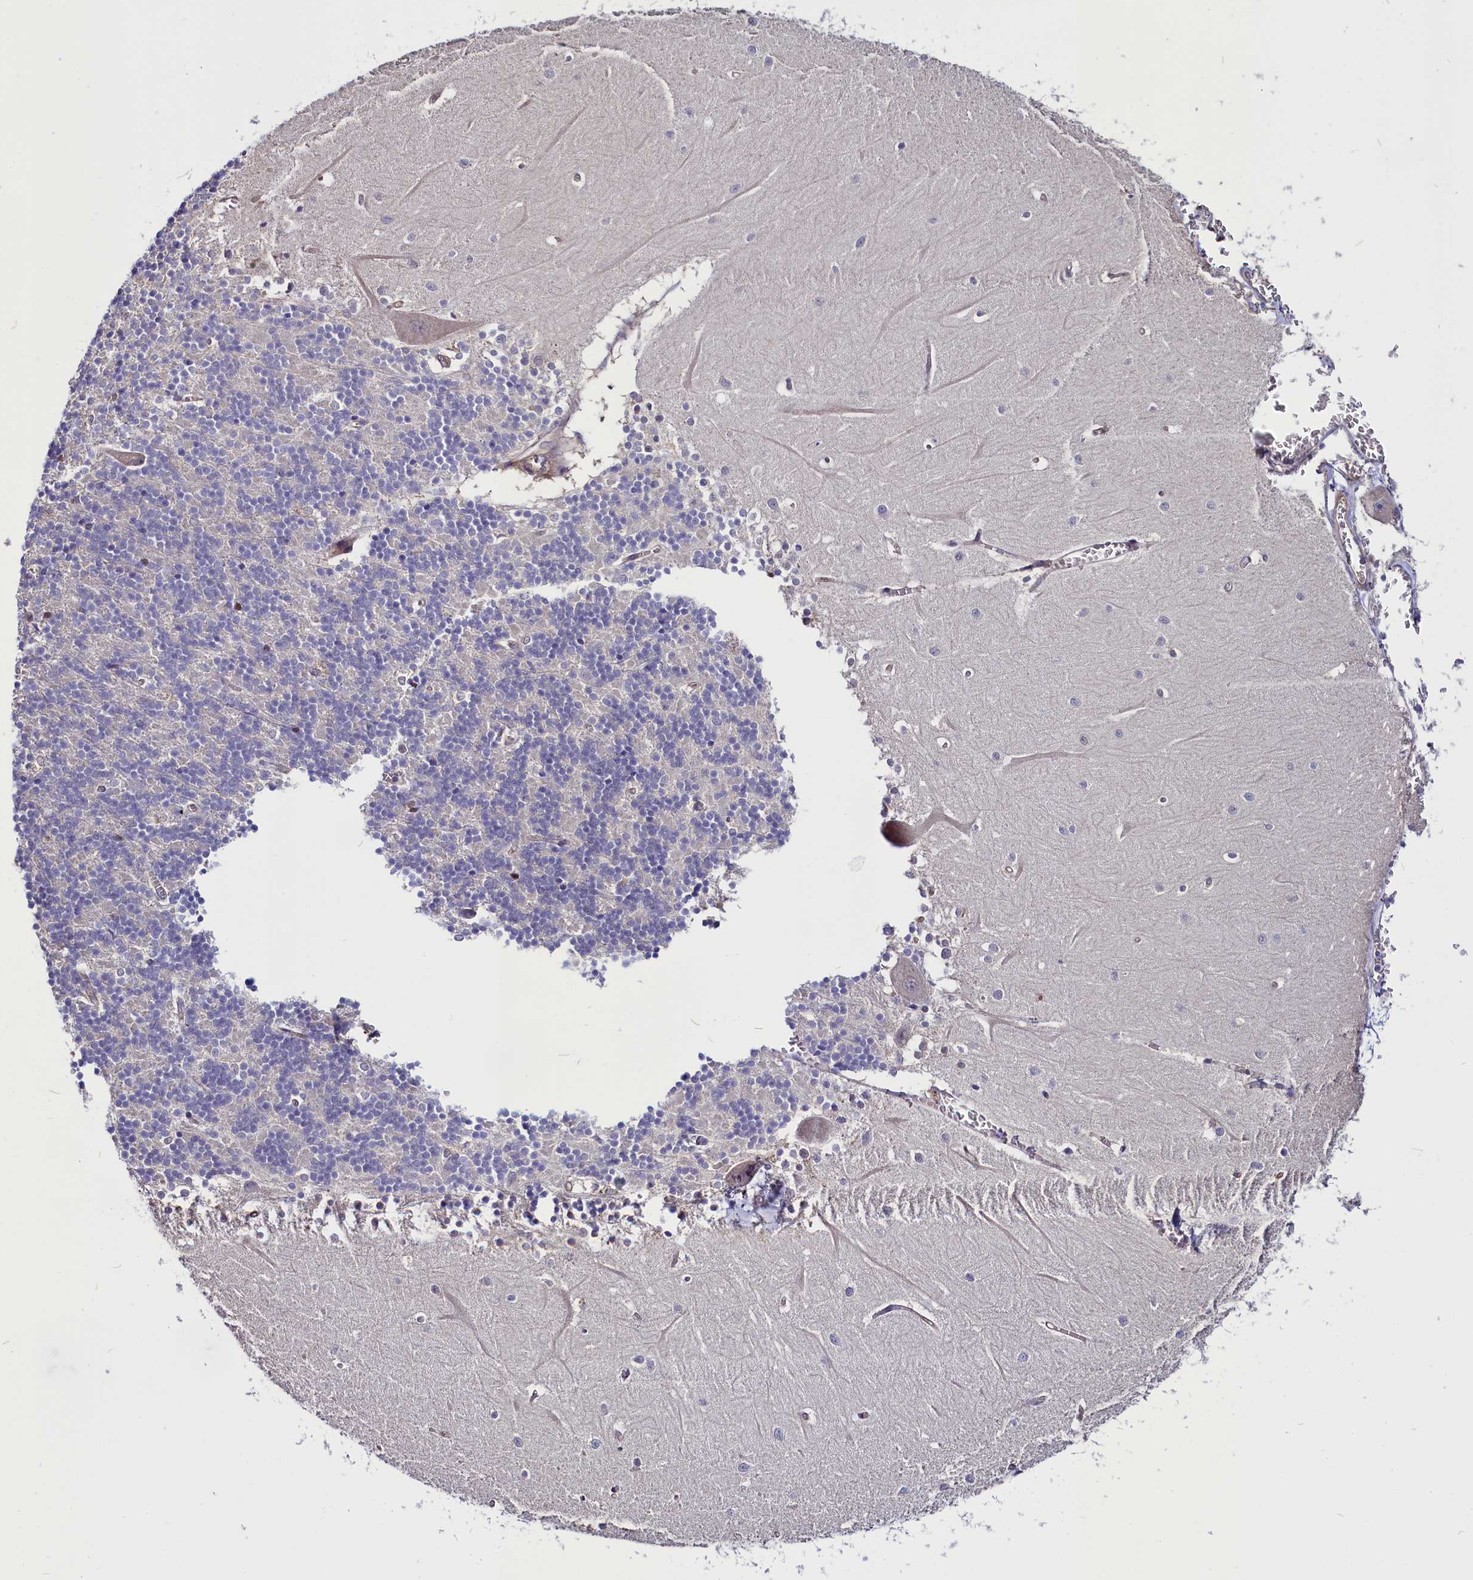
{"staining": {"intensity": "negative", "quantity": "none", "location": "none"}, "tissue": "cerebellum", "cell_type": "Cells in granular layer", "image_type": "normal", "snomed": [{"axis": "morphology", "description": "Normal tissue, NOS"}, {"axis": "topography", "description": "Cerebellum"}], "caption": "Immunohistochemistry histopathology image of normal cerebellum stained for a protein (brown), which displays no staining in cells in granular layer.", "gene": "PDILT", "patient": {"sex": "male", "age": 37}}